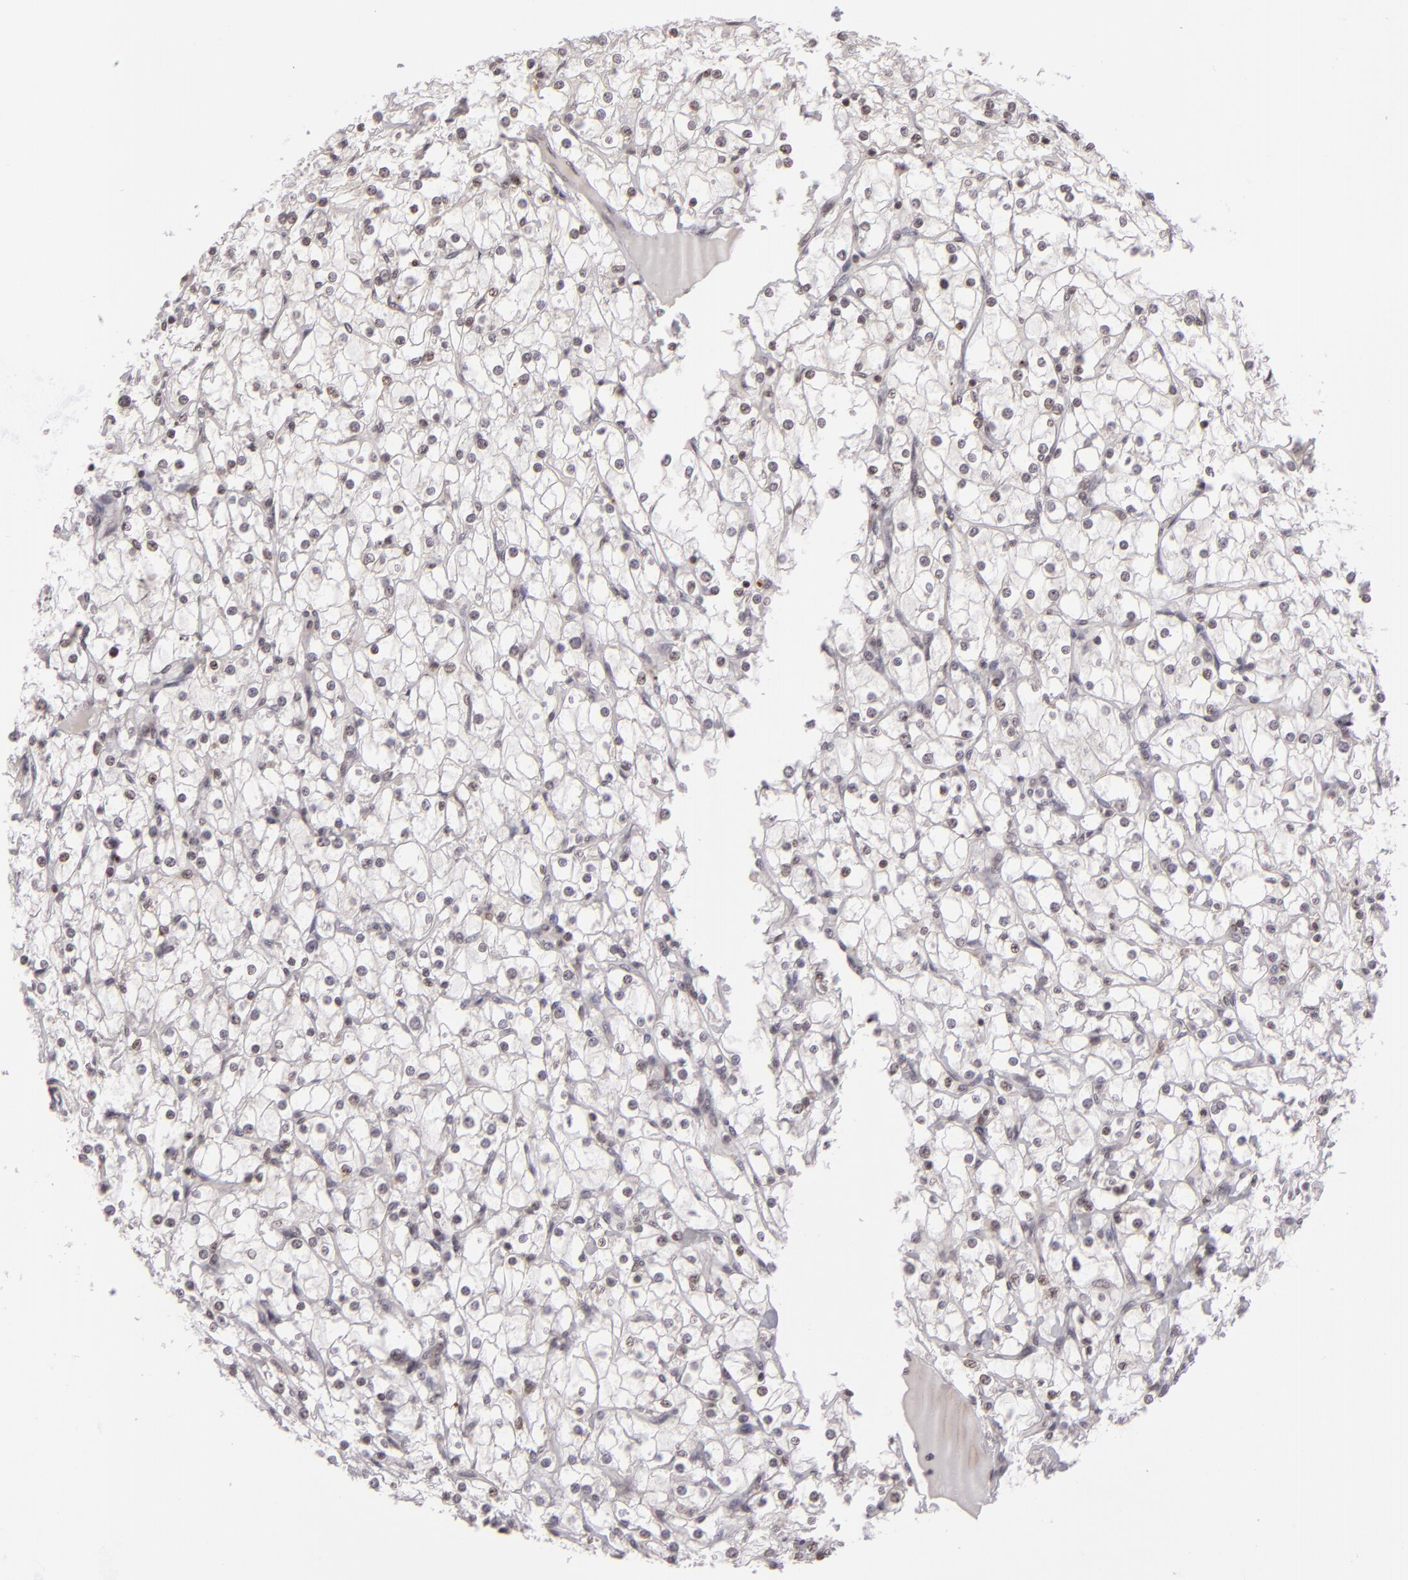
{"staining": {"intensity": "weak", "quantity": "<25%", "location": "nuclear"}, "tissue": "renal cancer", "cell_type": "Tumor cells", "image_type": "cancer", "snomed": [{"axis": "morphology", "description": "Adenocarcinoma, NOS"}, {"axis": "topography", "description": "Kidney"}], "caption": "A high-resolution micrograph shows IHC staining of adenocarcinoma (renal), which exhibits no significant expression in tumor cells. (Stains: DAB immunohistochemistry (IHC) with hematoxylin counter stain, Microscopy: brightfield microscopy at high magnification).", "gene": "AKAP6", "patient": {"sex": "female", "age": 73}}